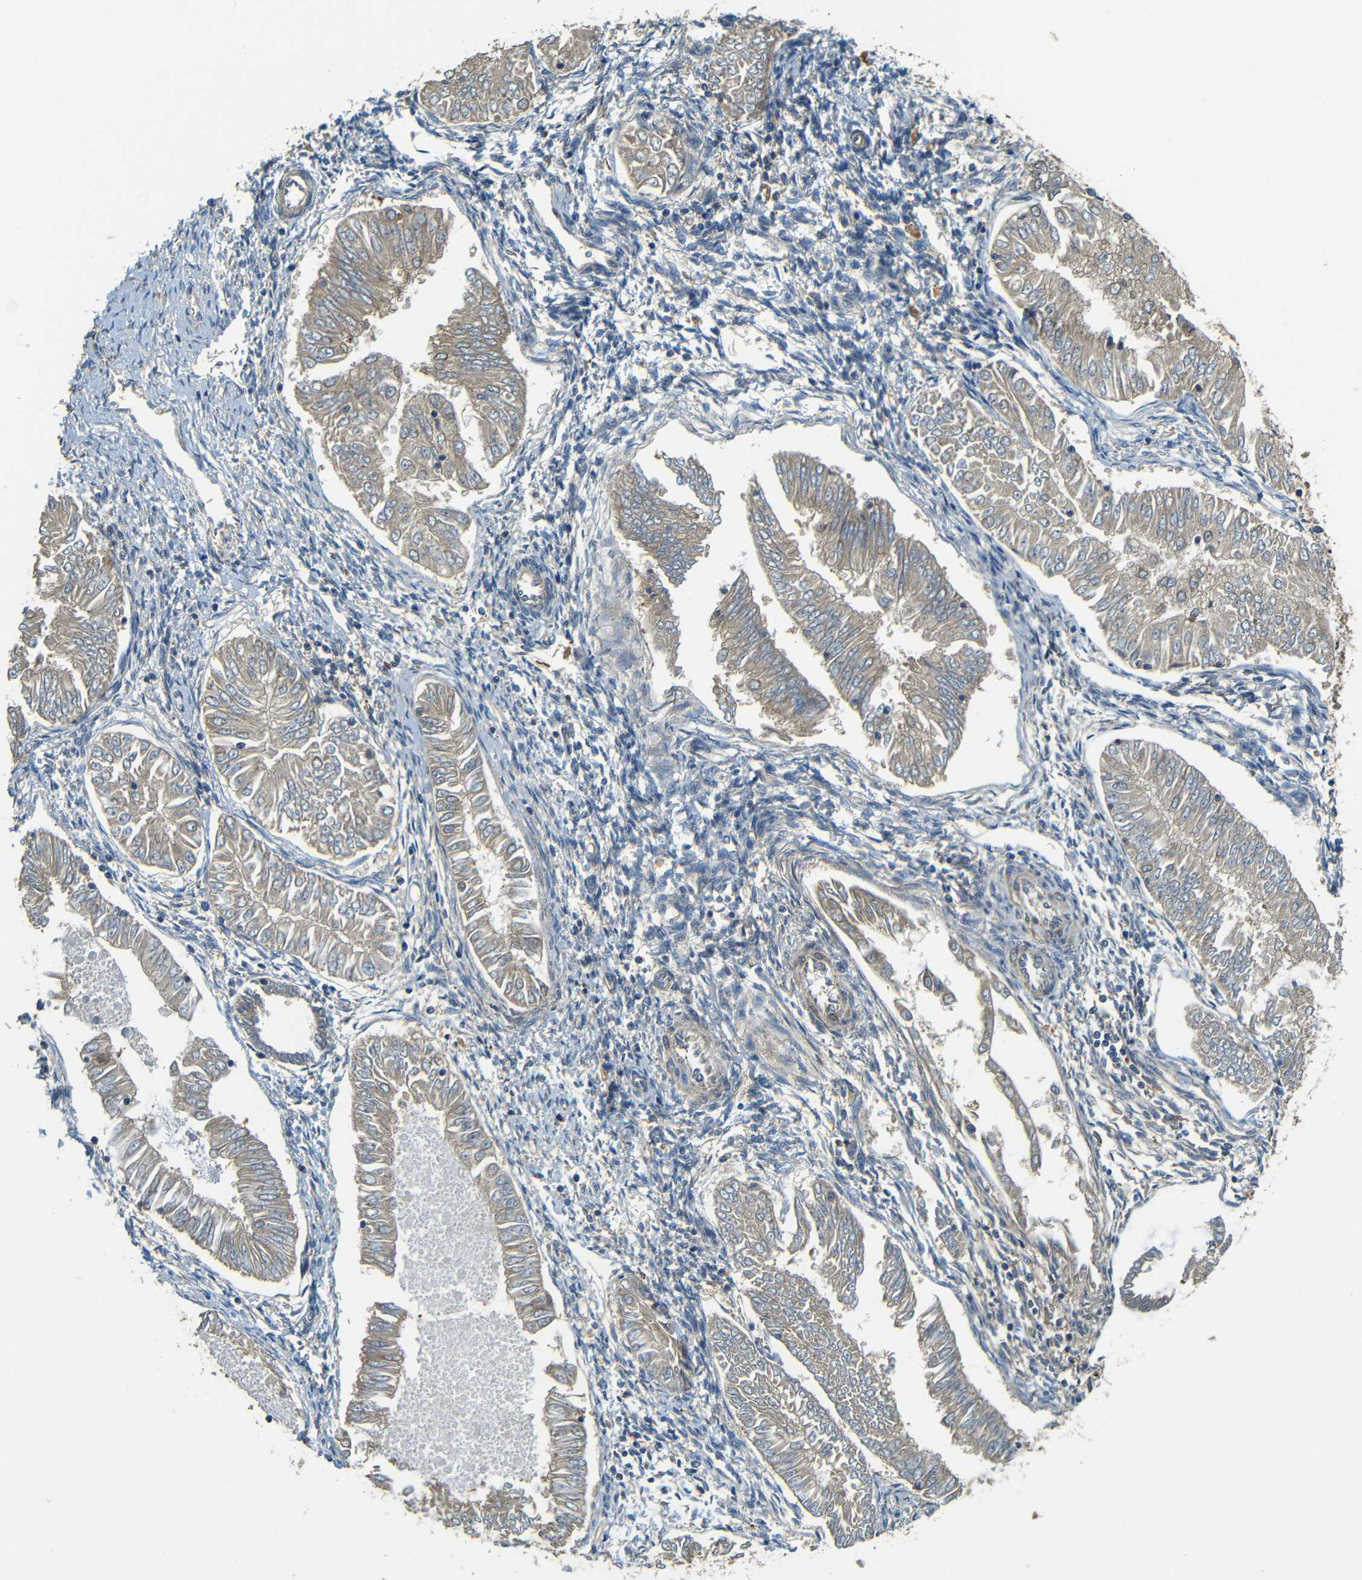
{"staining": {"intensity": "weak", "quantity": ">75%", "location": "cytoplasmic/membranous"}, "tissue": "endometrial cancer", "cell_type": "Tumor cells", "image_type": "cancer", "snomed": [{"axis": "morphology", "description": "Adenocarcinoma, NOS"}, {"axis": "topography", "description": "Endometrium"}], "caption": "A low amount of weak cytoplasmic/membranous staining is appreciated in about >75% of tumor cells in adenocarcinoma (endometrial) tissue.", "gene": "FNDC3A", "patient": {"sex": "female", "age": 53}}